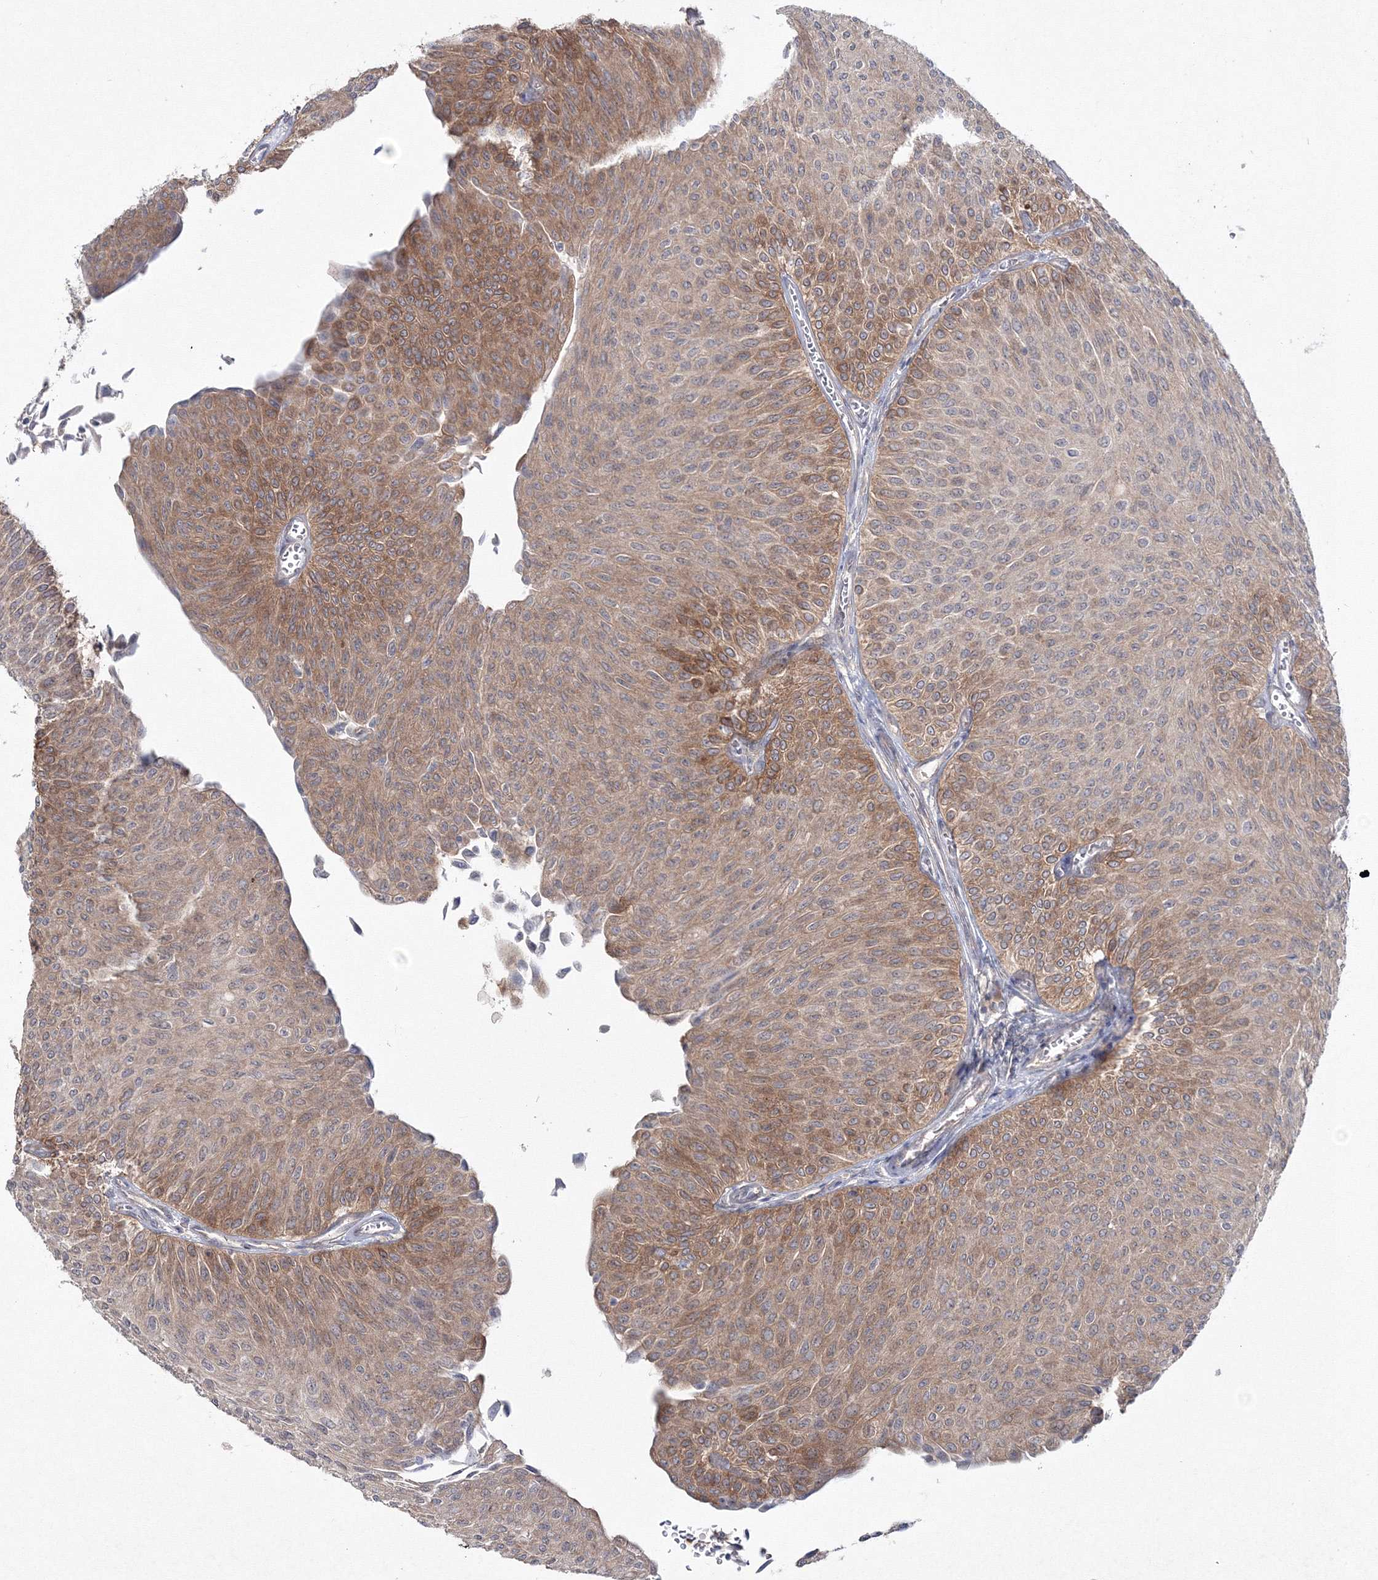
{"staining": {"intensity": "moderate", "quantity": "25%-75%", "location": "cytoplasmic/membranous"}, "tissue": "urothelial cancer", "cell_type": "Tumor cells", "image_type": "cancer", "snomed": [{"axis": "morphology", "description": "Urothelial carcinoma, Low grade"}, {"axis": "topography", "description": "Urinary bladder"}], "caption": "Tumor cells display medium levels of moderate cytoplasmic/membranous expression in about 25%-75% of cells in human urothelial cancer.", "gene": "IPMK", "patient": {"sex": "male", "age": 78}}